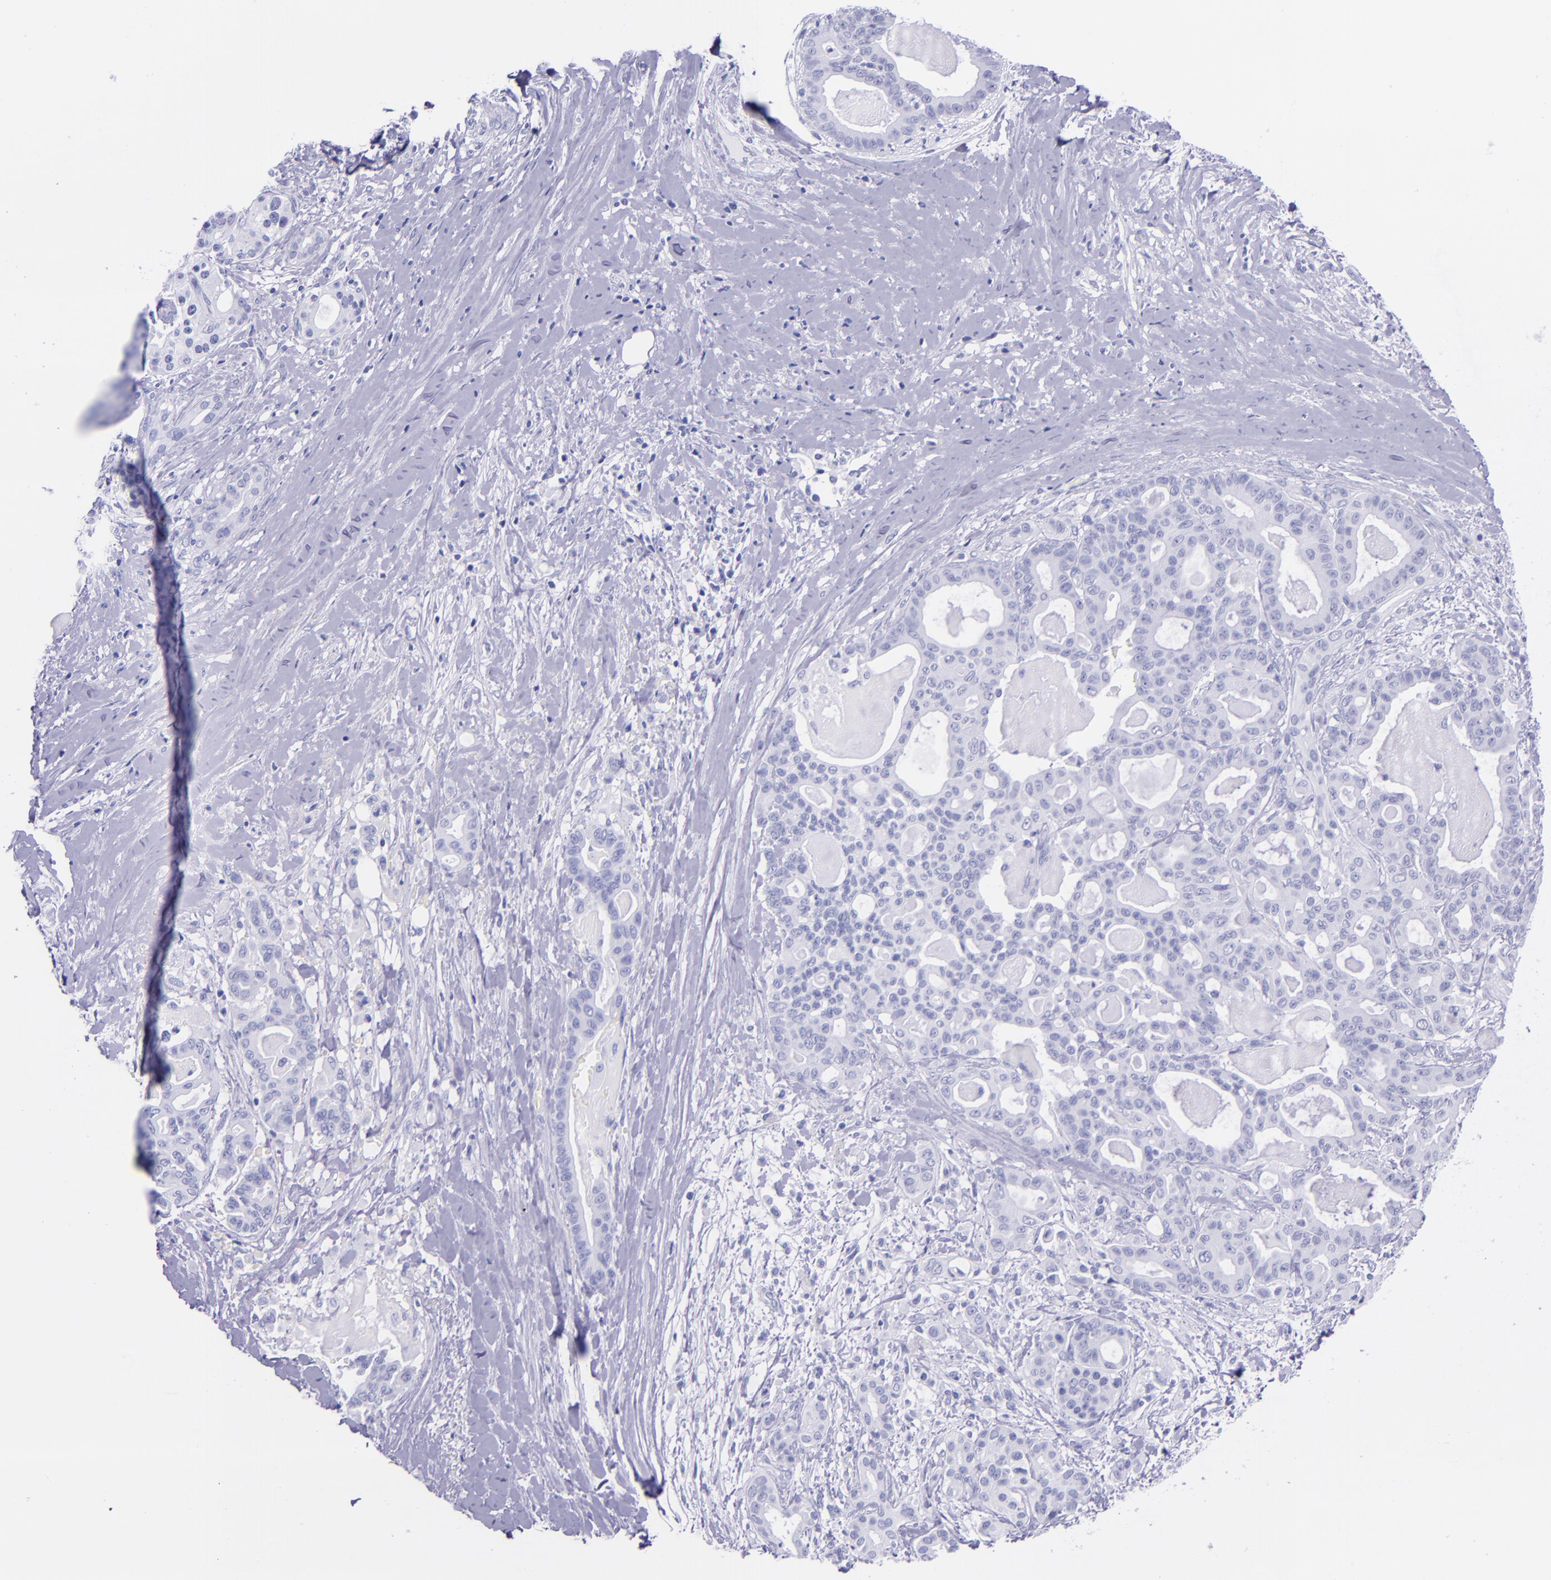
{"staining": {"intensity": "negative", "quantity": "none", "location": "none"}, "tissue": "pancreatic cancer", "cell_type": "Tumor cells", "image_type": "cancer", "snomed": [{"axis": "morphology", "description": "Adenocarcinoma, NOS"}, {"axis": "topography", "description": "Pancreas"}], "caption": "High magnification brightfield microscopy of pancreatic cancer stained with DAB (3,3'-diaminobenzidine) (brown) and counterstained with hematoxylin (blue): tumor cells show no significant expression.", "gene": "MBP", "patient": {"sex": "male", "age": 63}}